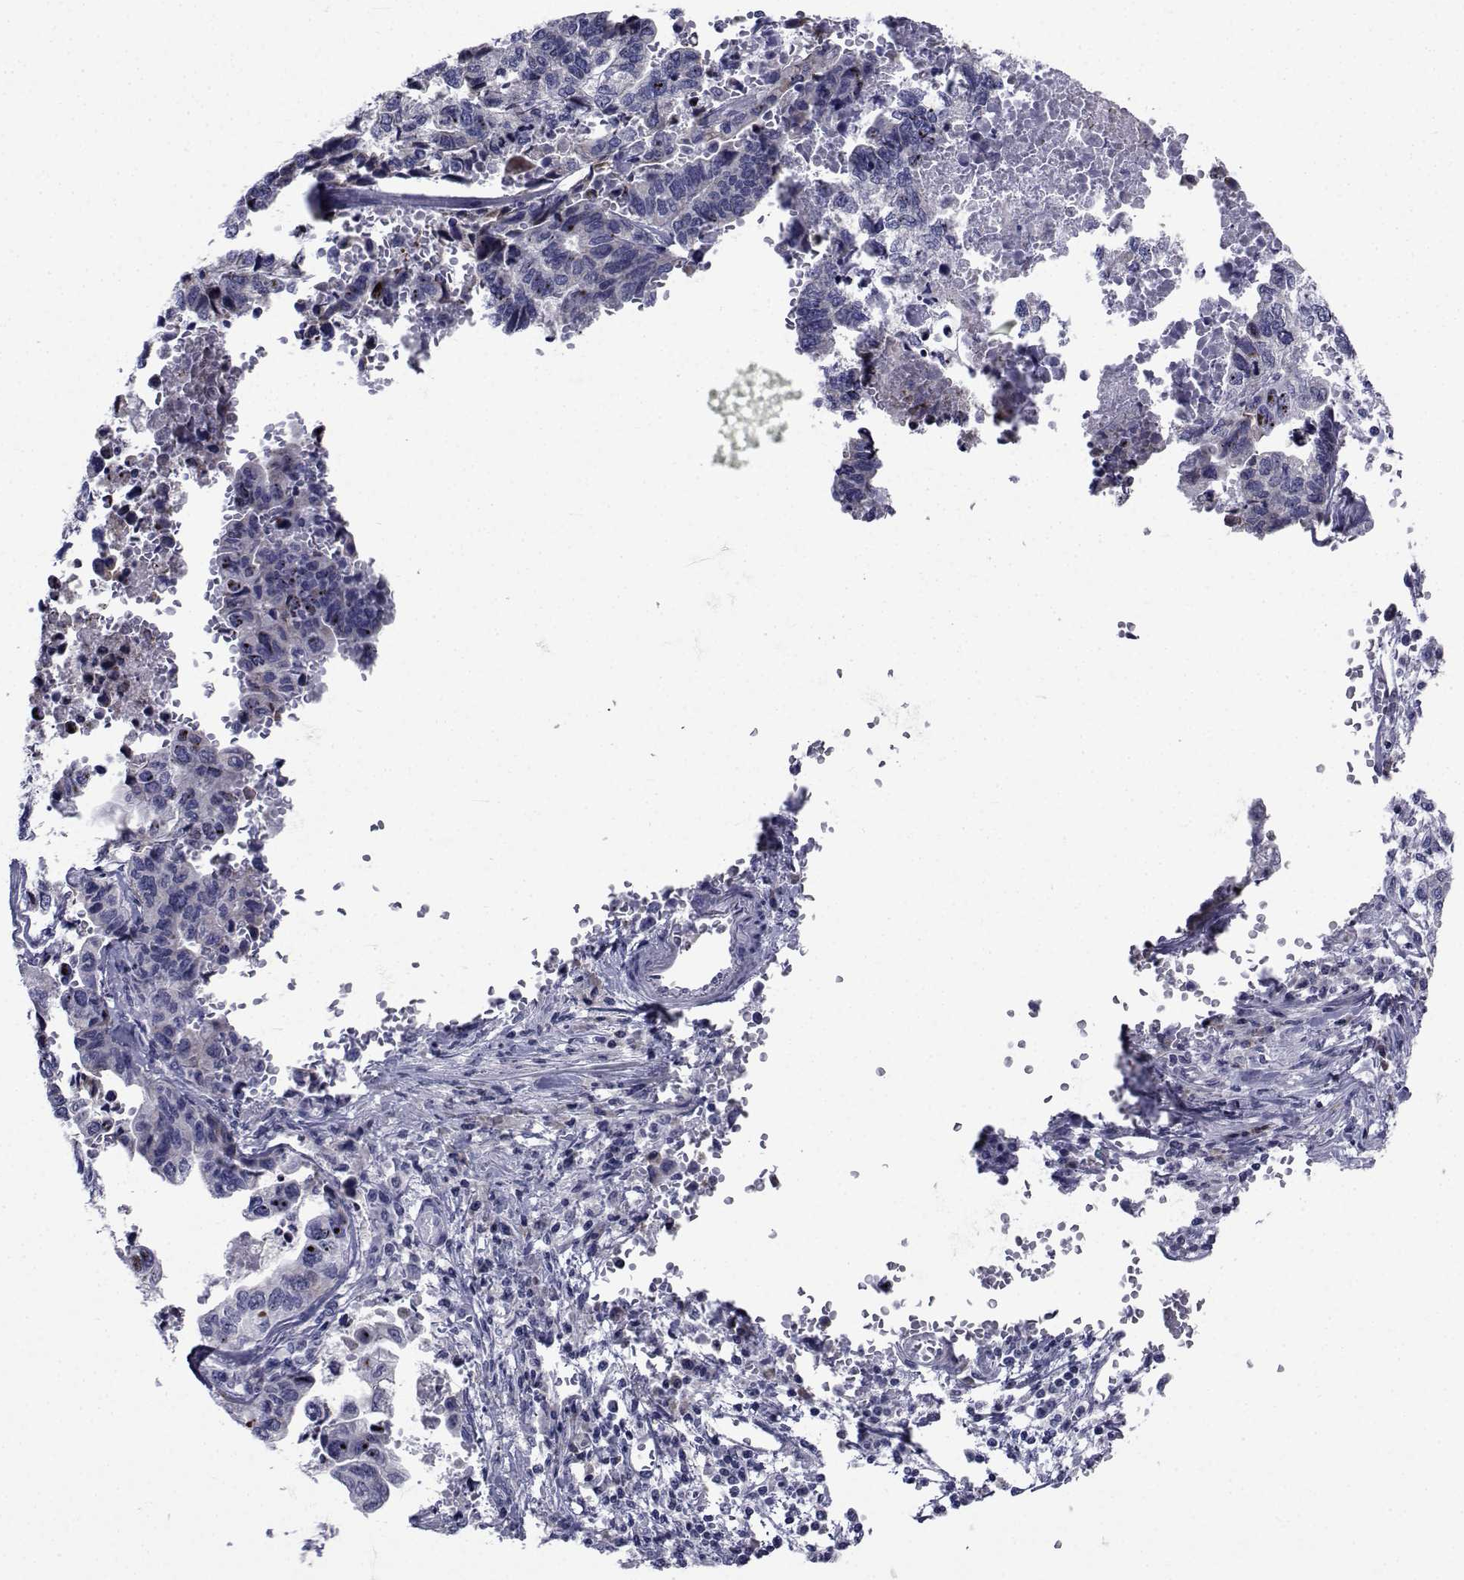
{"staining": {"intensity": "negative", "quantity": "none", "location": "none"}, "tissue": "stomach cancer", "cell_type": "Tumor cells", "image_type": "cancer", "snomed": [{"axis": "morphology", "description": "Adenocarcinoma, NOS"}, {"axis": "topography", "description": "Stomach, upper"}], "caption": "IHC photomicrograph of human stomach adenocarcinoma stained for a protein (brown), which exhibits no staining in tumor cells.", "gene": "ROPN1", "patient": {"sex": "female", "age": 67}}